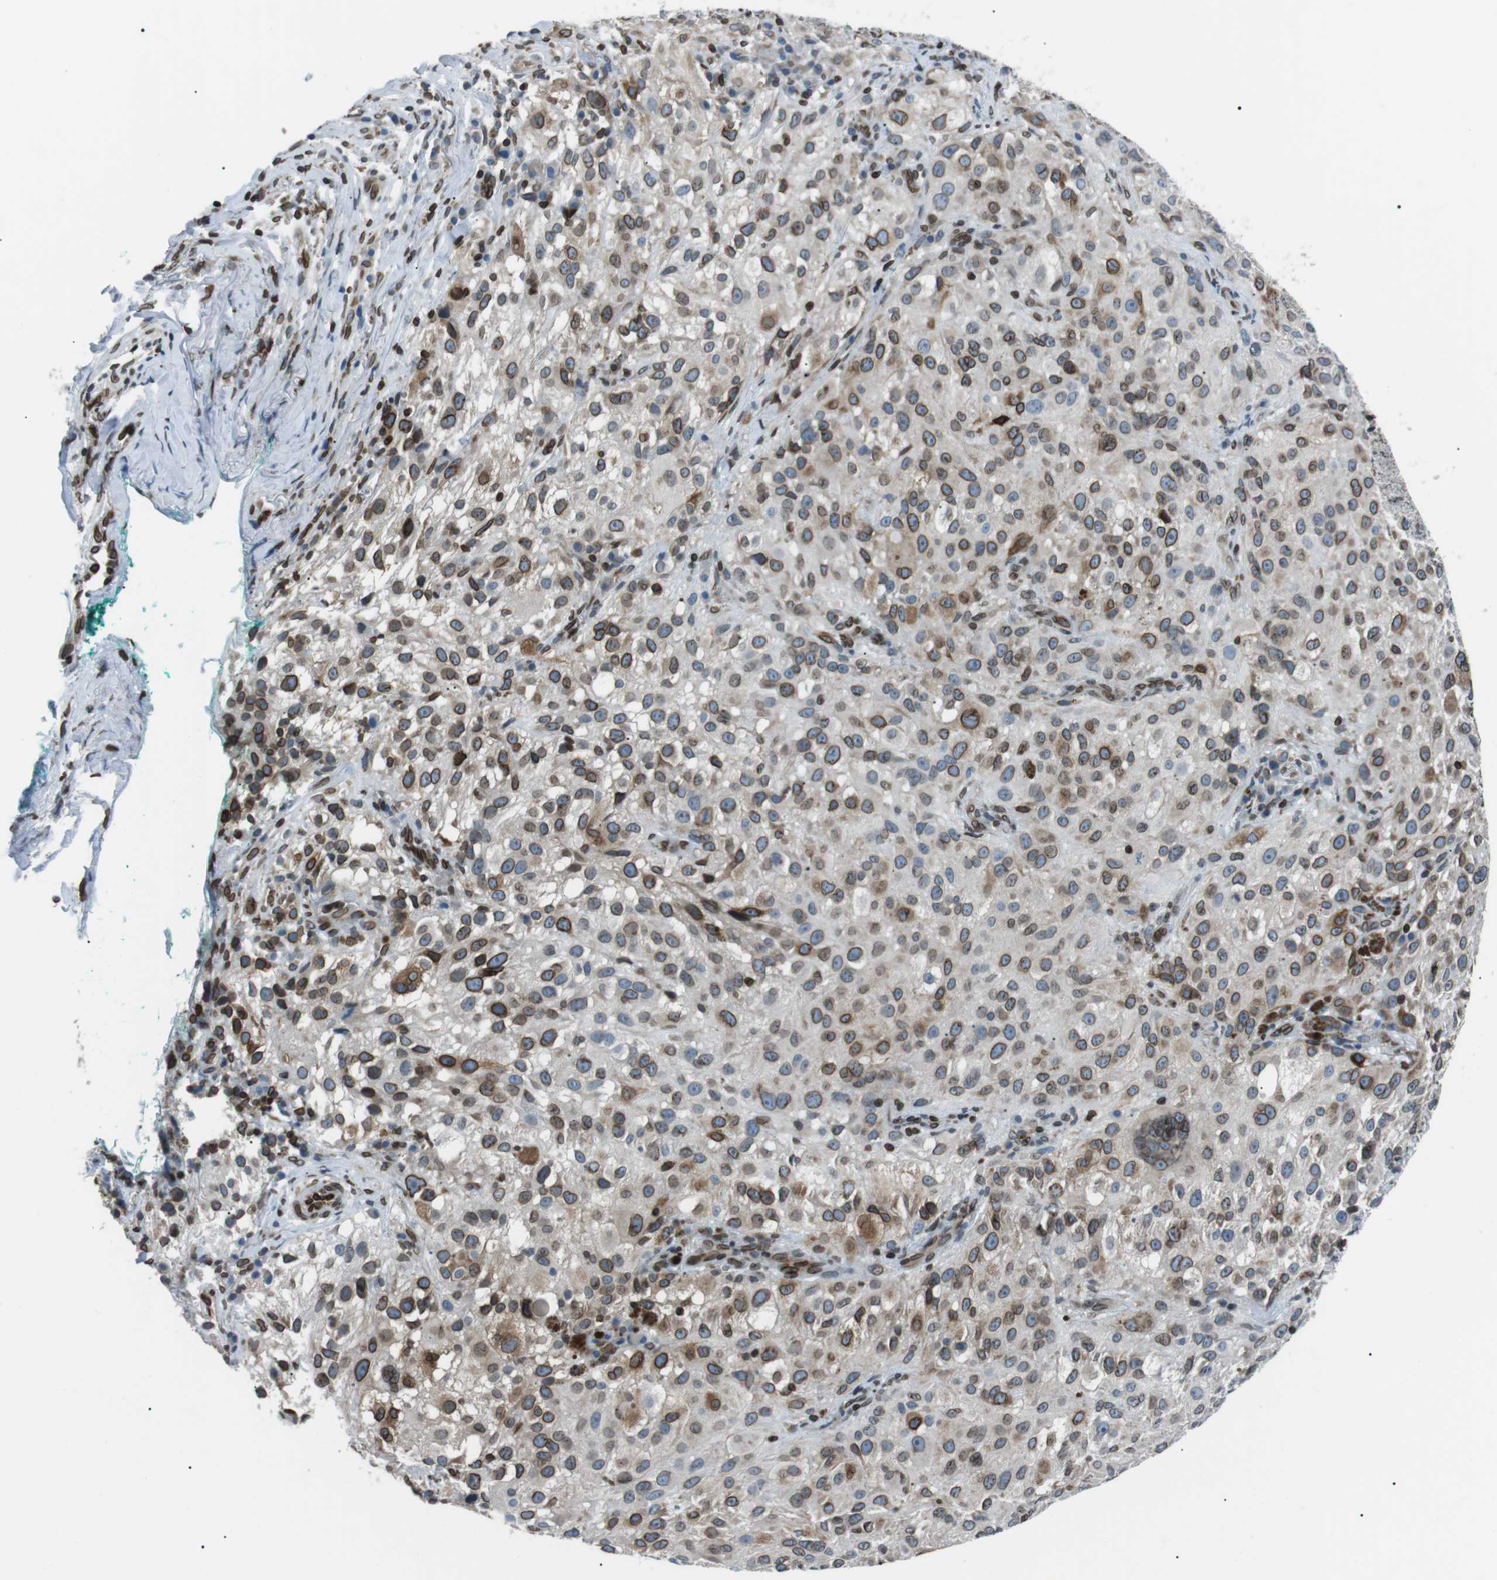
{"staining": {"intensity": "moderate", "quantity": ">75%", "location": "cytoplasmic/membranous,nuclear"}, "tissue": "melanoma", "cell_type": "Tumor cells", "image_type": "cancer", "snomed": [{"axis": "morphology", "description": "Necrosis, NOS"}, {"axis": "morphology", "description": "Malignant melanoma, NOS"}, {"axis": "topography", "description": "Skin"}], "caption": "Immunohistochemistry (IHC) micrograph of human melanoma stained for a protein (brown), which demonstrates medium levels of moderate cytoplasmic/membranous and nuclear positivity in about >75% of tumor cells.", "gene": "TMX4", "patient": {"sex": "female", "age": 87}}